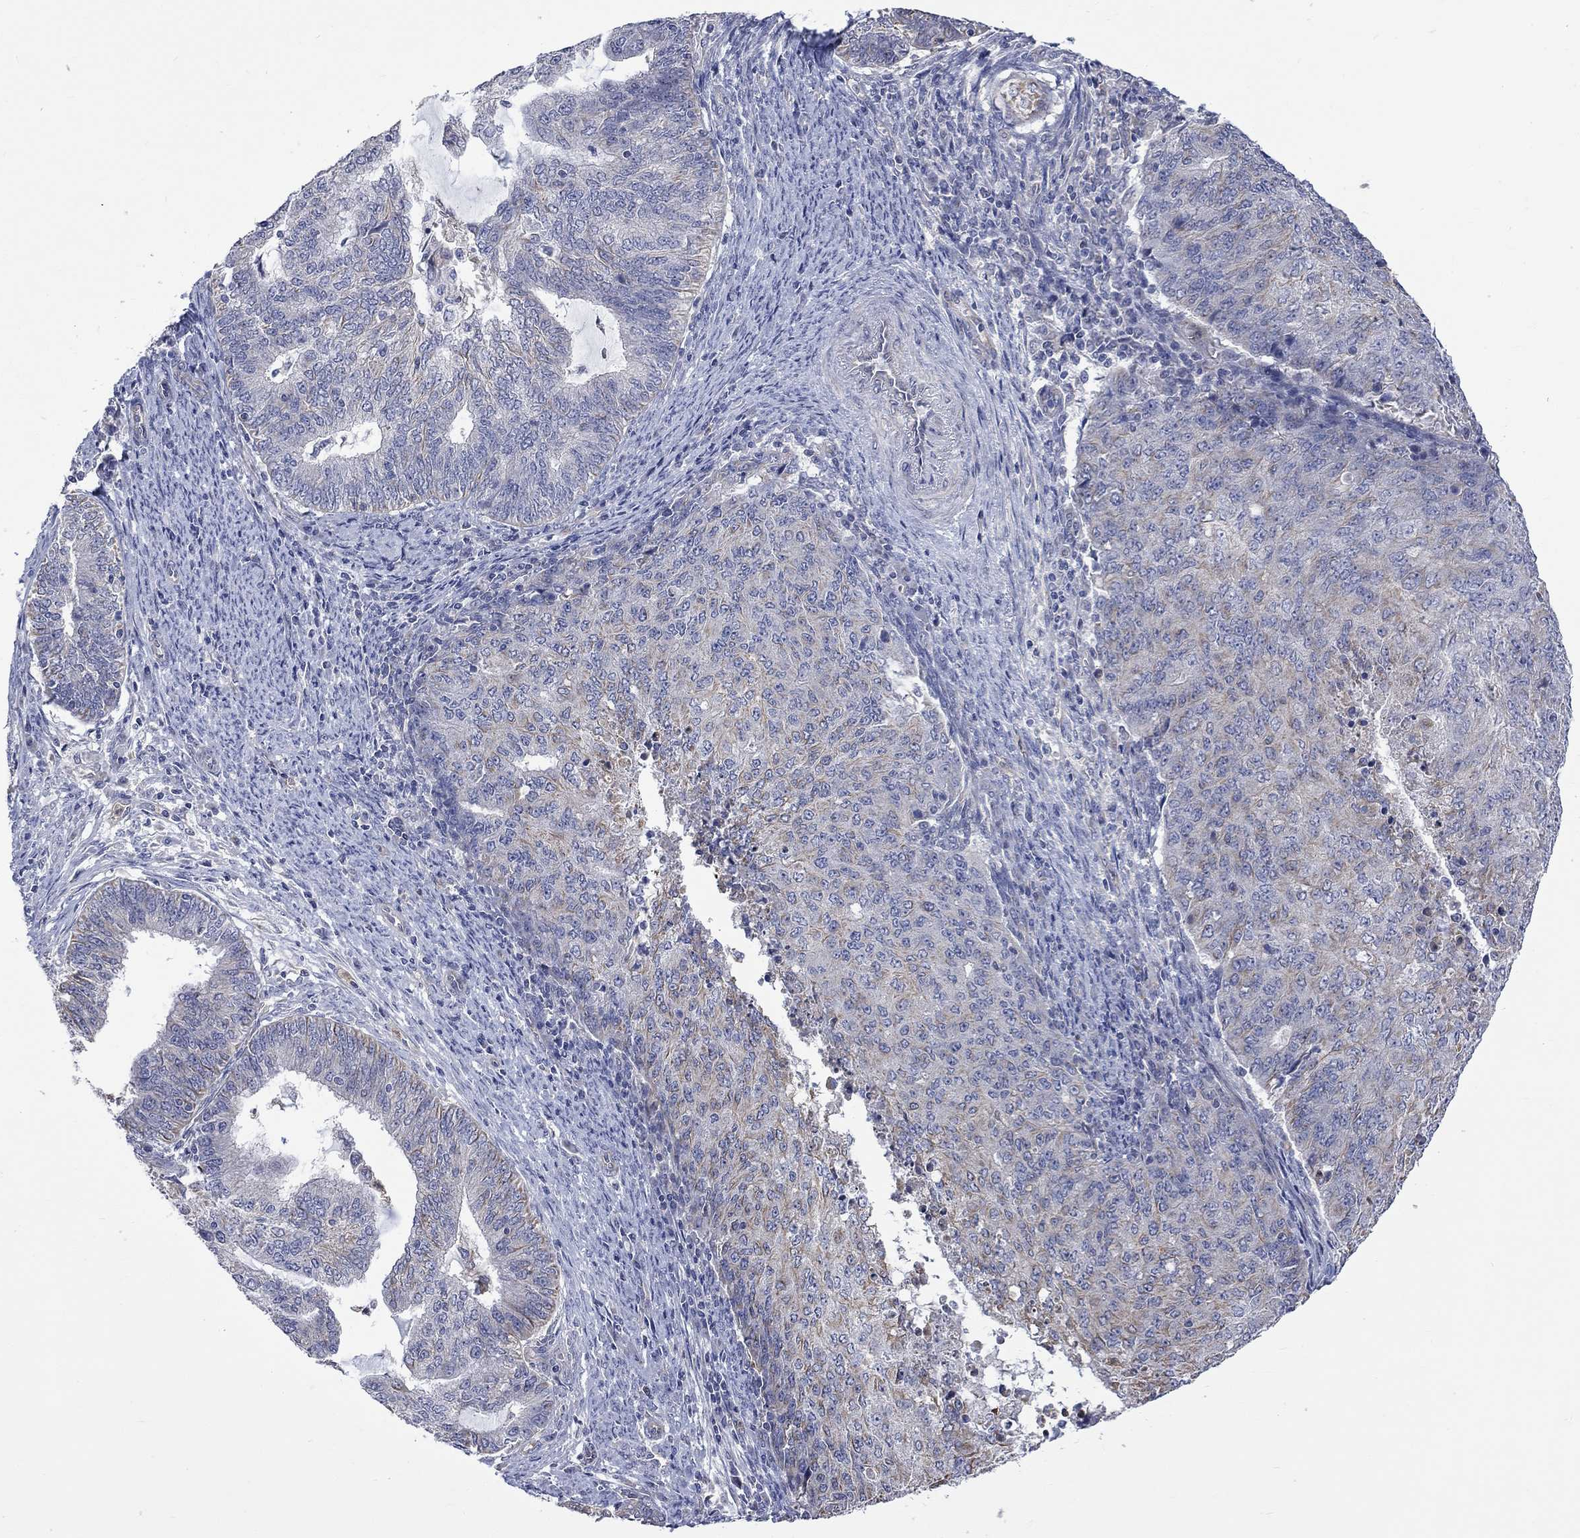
{"staining": {"intensity": "weak", "quantity": "25%-75%", "location": "cytoplasmic/membranous"}, "tissue": "endometrial cancer", "cell_type": "Tumor cells", "image_type": "cancer", "snomed": [{"axis": "morphology", "description": "Adenocarcinoma, NOS"}, {"axis": "topography", "description": "Endometrium"}], "caption": "A low amount of weak cytoplasmic/membranous staining is appreciated in about 25%-75% of tumor cells in adenocarcinoma (endometrial) tissue.", "gene": "CAMKK2", "patient": {"sex": "female", "age": 82}}